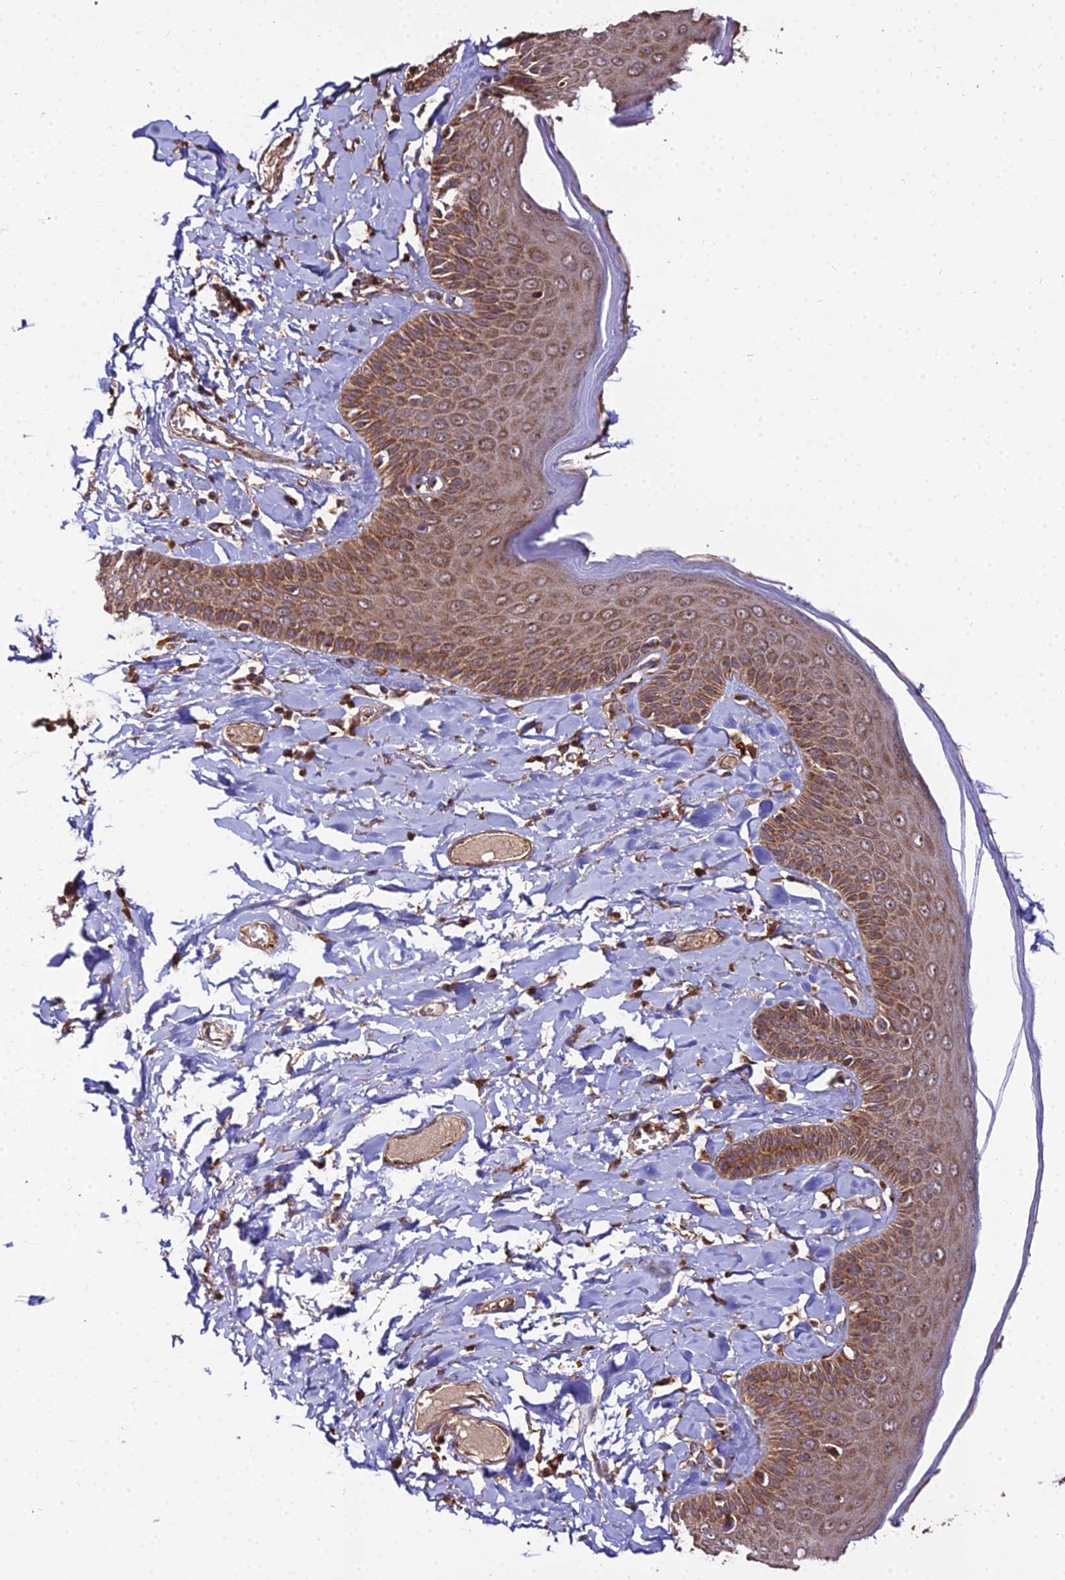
{"staining": {"intensity": "strong", "quantity": ">75%", "location": "cytoplasmic/membranous"}, "tissue": "skin", "cell_type": "Epidermal cells", "image_type": "normal", "snomed": [{"axis": "morphology", "description": "Normal tissue, NOS"}, {"axis": "topography", "description": "Anal"}], "caption": "This image shows immunohistochemistry staining of normal skin, with high strong cytoplasmic/membranous expression in approximately >75% of epidermal cells.", "gene": "ENSG00000258465", "patient": {"sex": "male", "age": 69}}